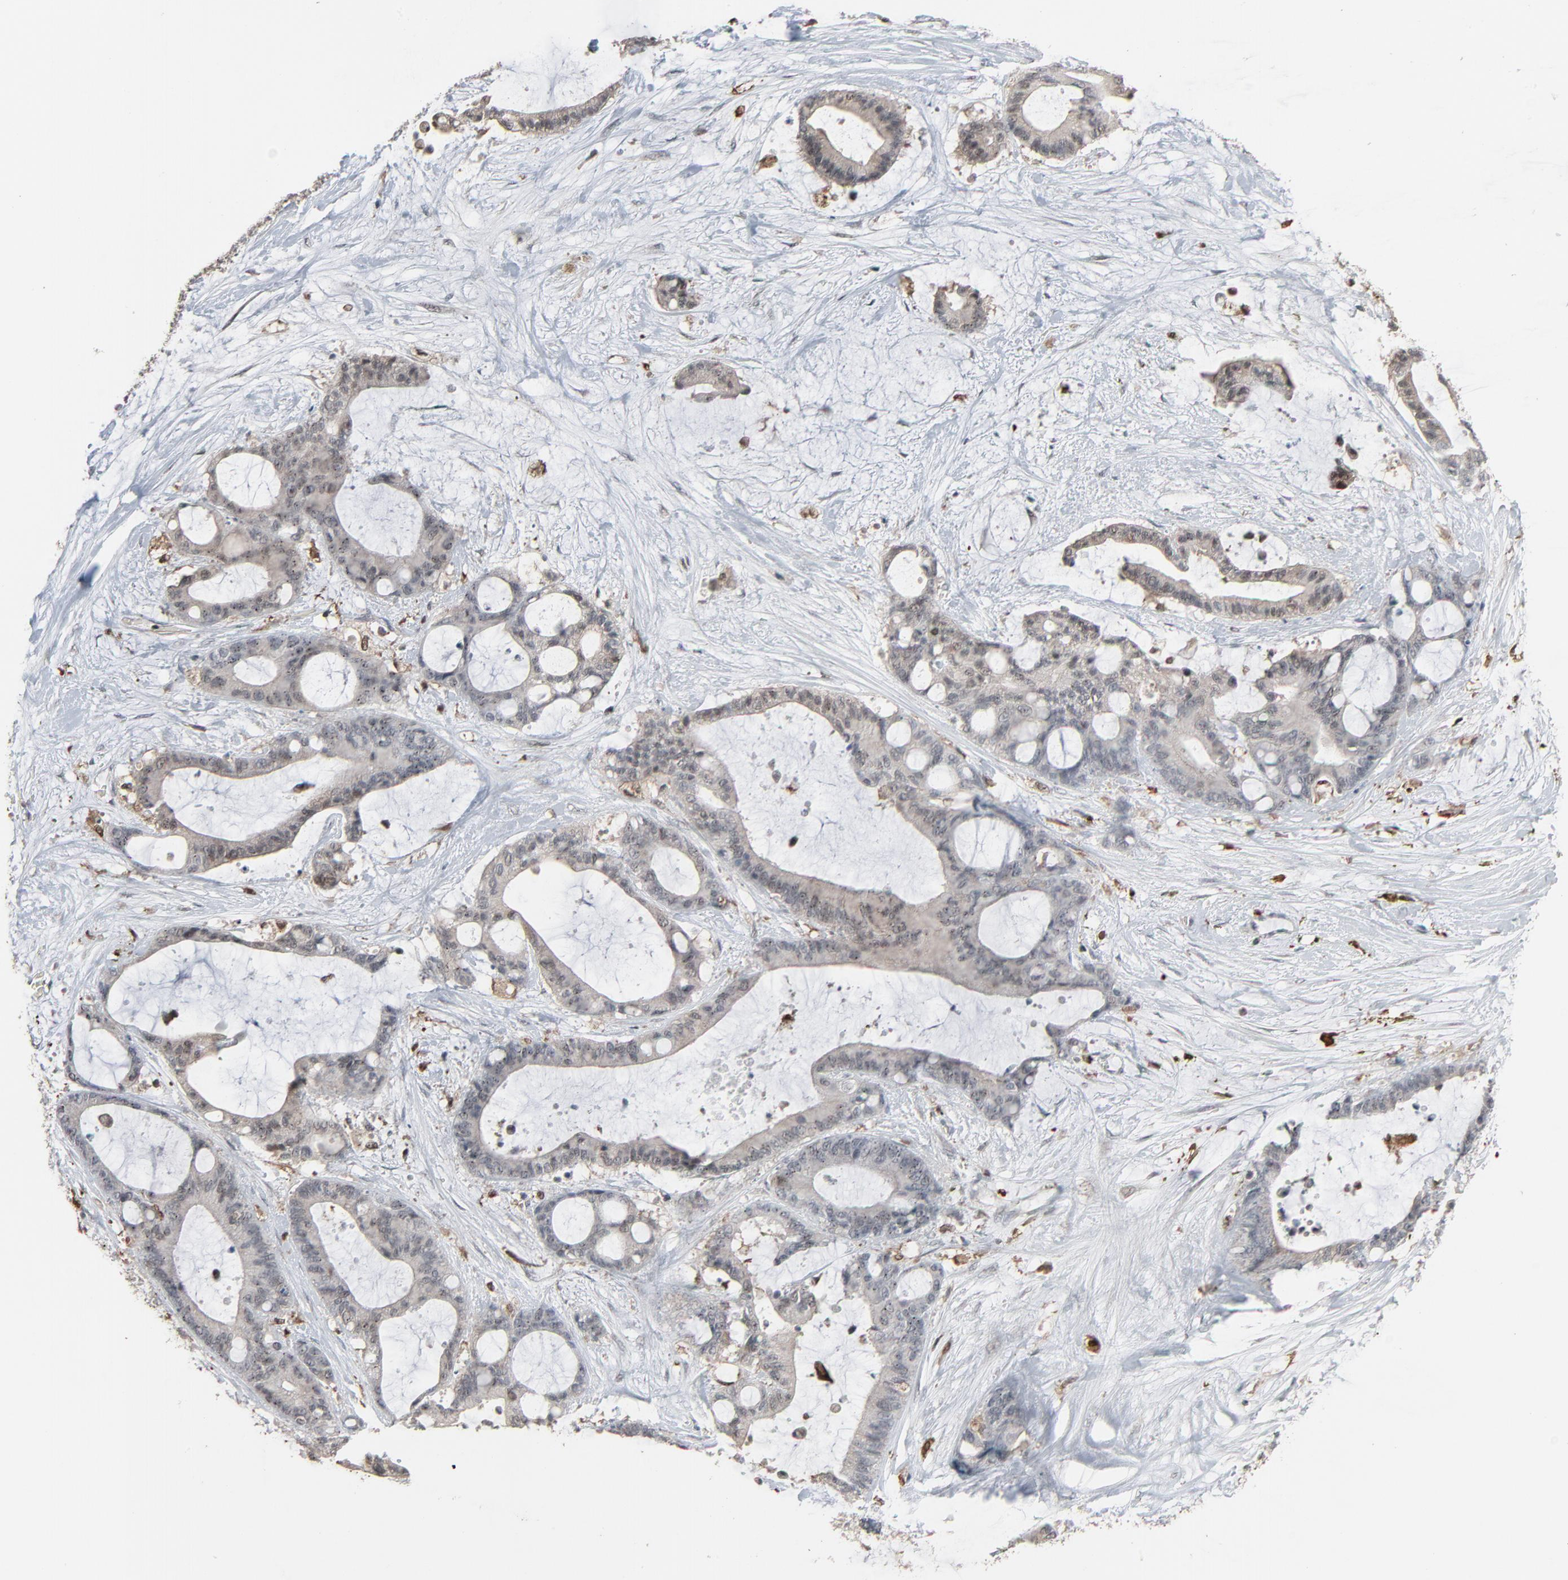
{"staining": {"intensity": "negative", "quantity": "none", "location": "none"}, "tissue": "liver cancer", "cell_type": "Tumor cells", "image_type": "cancer", "snomed": [{"axis": "morphology", "description": "Cholangiocarcinoma"}, {"axis": "topography", "description": "Liver"}], "caption": "High power microscopy micrograph of an IHC photomicrograph of liver cancer, revealing no significant staining in tumor cells.", "gene": "DOCK8", "patient": {"sex": "female", "age": 73}}